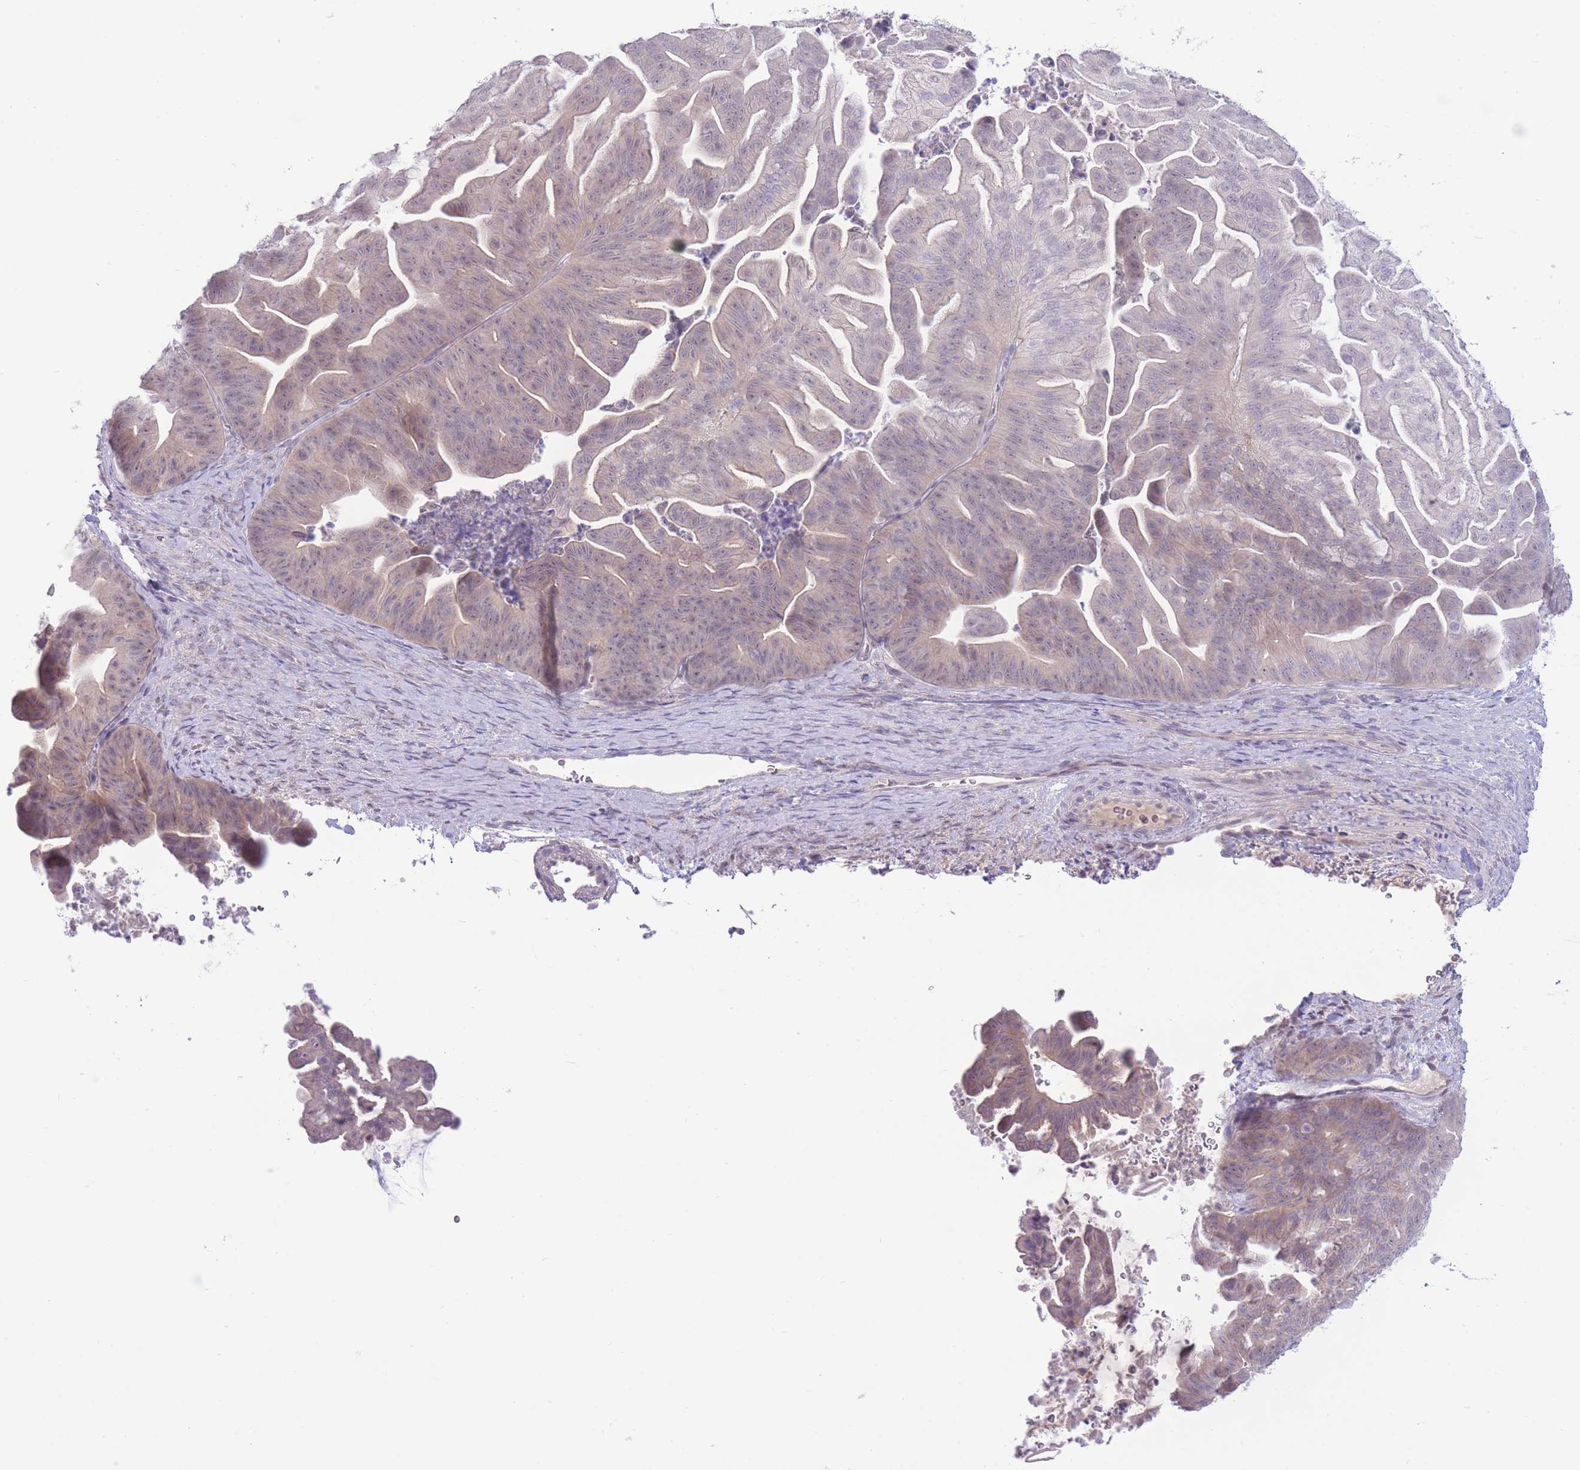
{"staining": {"intensity": "weak", "quantity": "<25%", "location": "nuclear"}, "tissue": "ovarian cancer", "cell_type": "Tumor cells", "image_type": "cancer", "snomed": [{"axis": "morphology", "description": "Cystadenocarcinoma, mucinous, NOS"}, {"axis": "topography", "description": "Ovary"}], "caption": "This histopathology image is of ovarian cancer stained with IHC to label a protein in brown with the nuclei are counter-stained blue. There is no staining in tumor cells. Brightfield microscopy of IHC stained with DAB (brown) and hematoxylin (blue), captured at high magnification.", "gene": "FBXO46", "patient": {"sex": "female", "age": 67}}